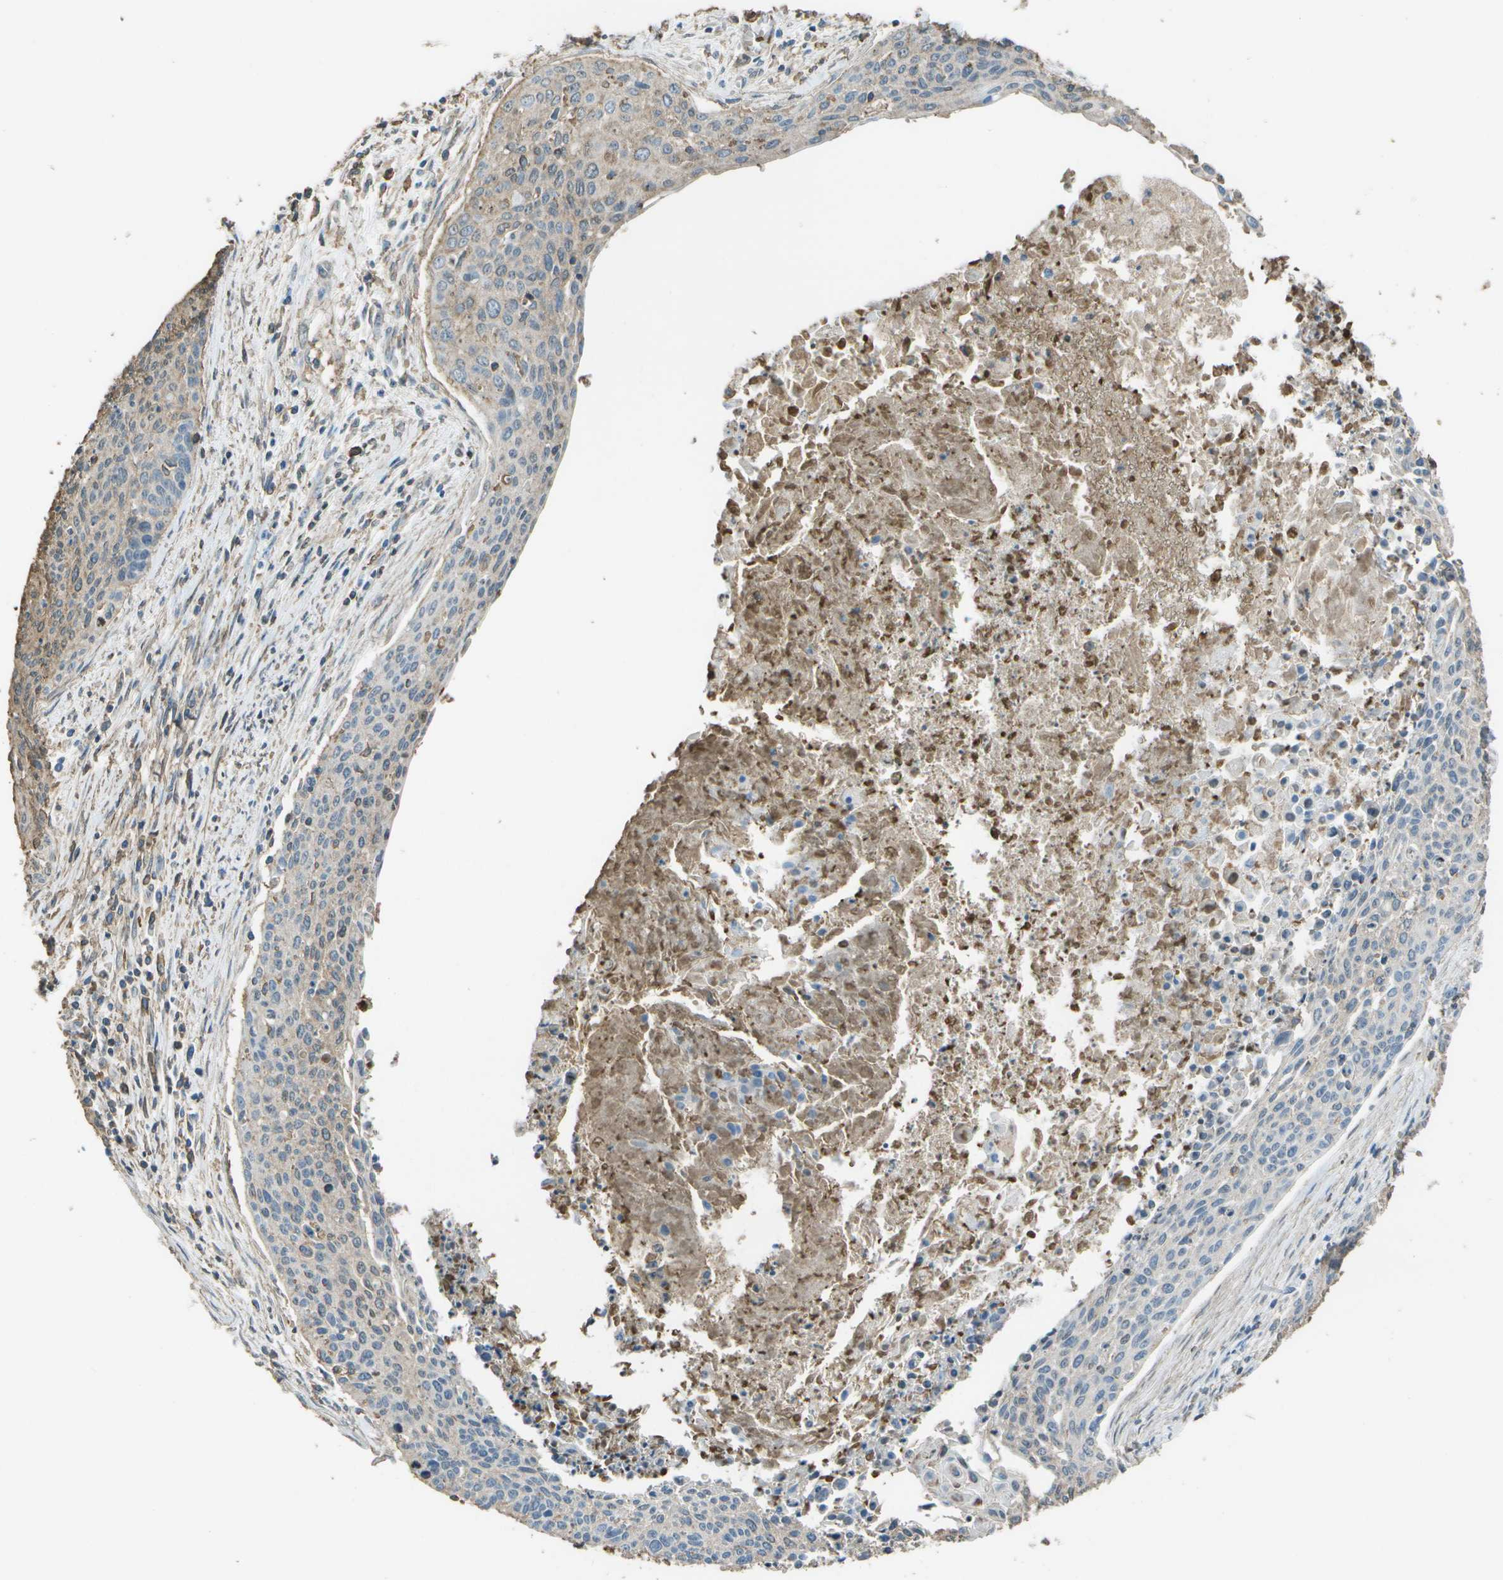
{"staining": {"intensity": "weak", "quantity": "25%-75%", "location": "cytoplasmic/membranous"}, "tissue": "cervical cancer", "cell_type": "Tumor cells", "image_type": "cancer", "snomed": [{"axis": "morphology", "description": "Squamous cell carcinoma, NOS"}, {"axis": "topography", "description": "Cervix"}], "caption": "This photomicrograph shows cervical cancer (squamous cell carcinoma) stained with IHC to label a protein in brown. The cytoplasmic/membranous of tumor cells show weak positivity for the protein. Nuclei are counter-stained blue.", "gene": "CYP4F11", "patient": {"sex": "female", "age": 55}}